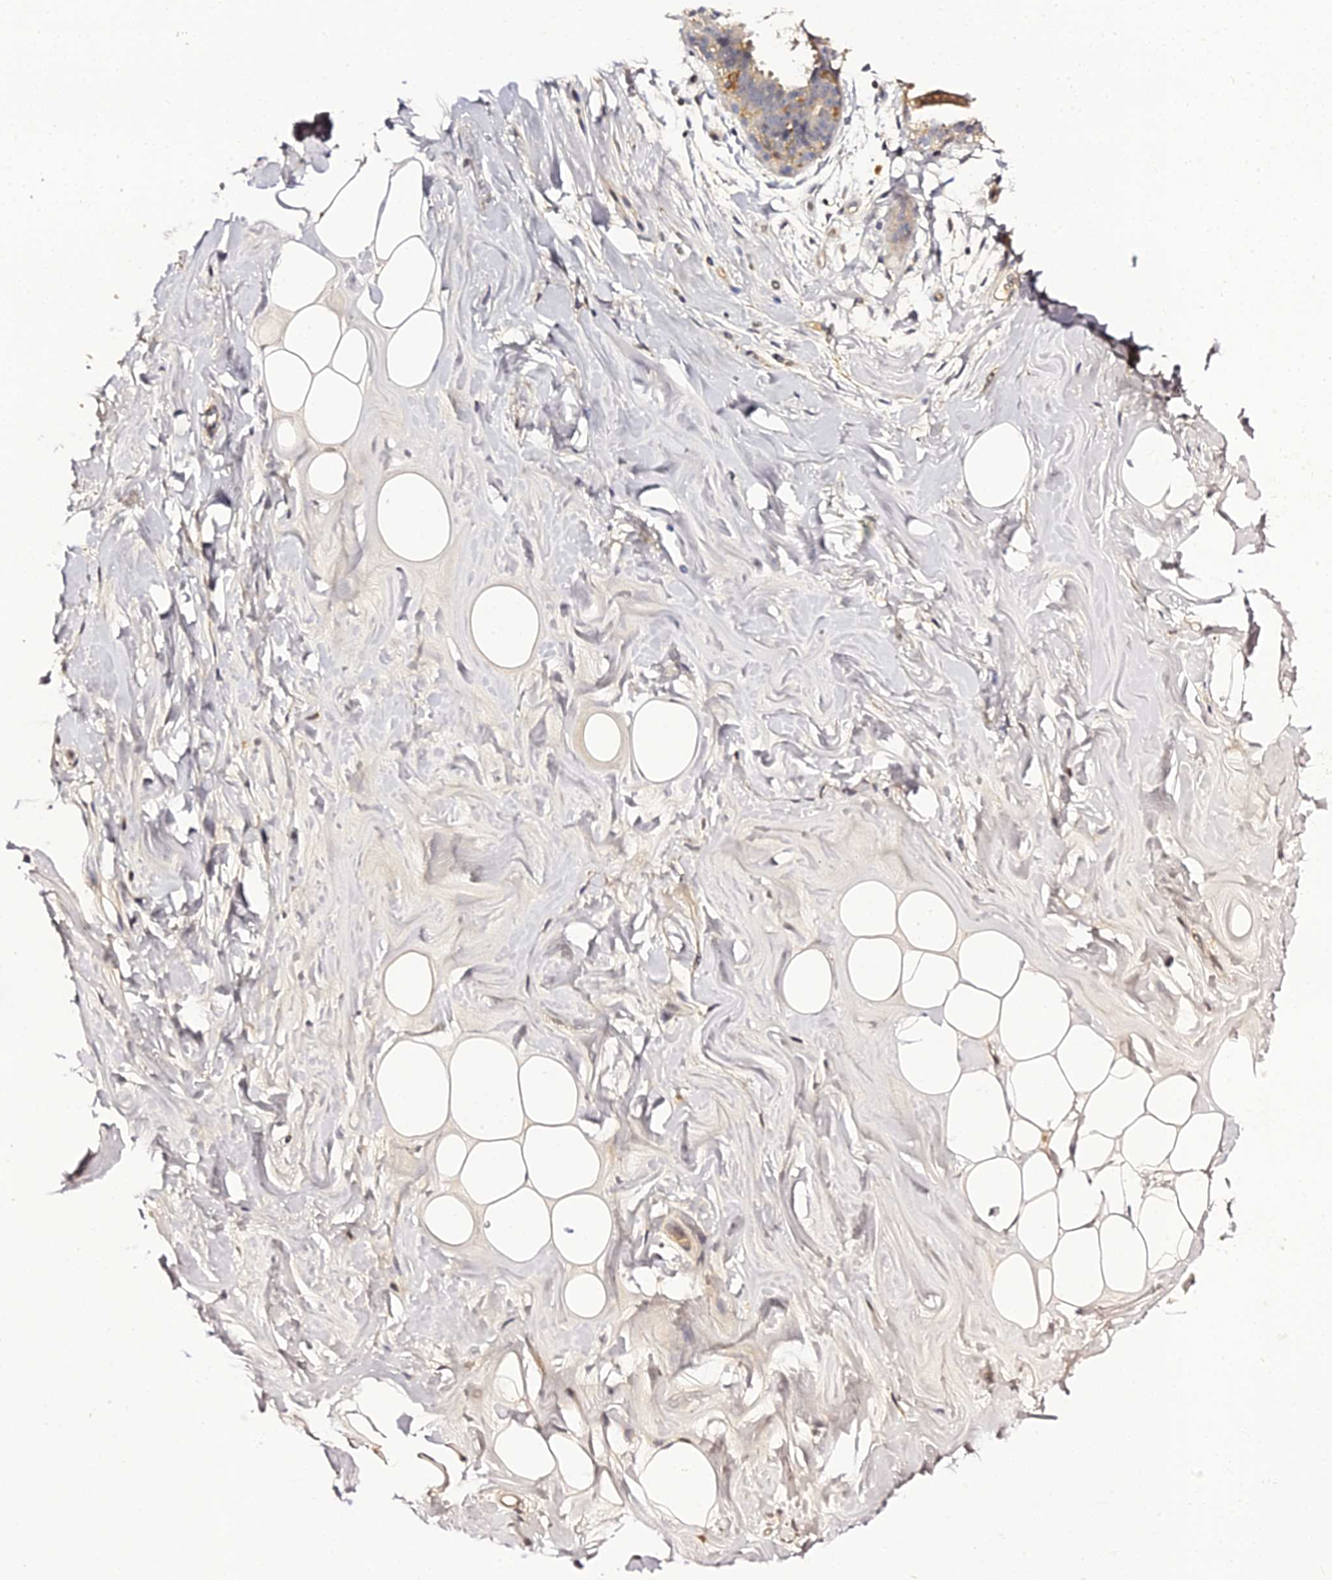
{"staining": {"intensity": "weak", "quantity": "25%-75%", "location": "cytoplasmic/membranous"}, "tissue": "adipose tissue", "cell_type": "Adipocytes", "image_type": "normal", "snomed": [{"axis": "morphology", "description": "Normal tissue, NOS"}, {"axis": "topography", "description": "Breast"}], "caption": "The image displays staining of benign adipose tissue, revealing weak cytoplasmic/membranous protein positivity (brown color) within adipocytes.", "gene": "IL4I1", "patient": {"sex": "female", "age": 26}}